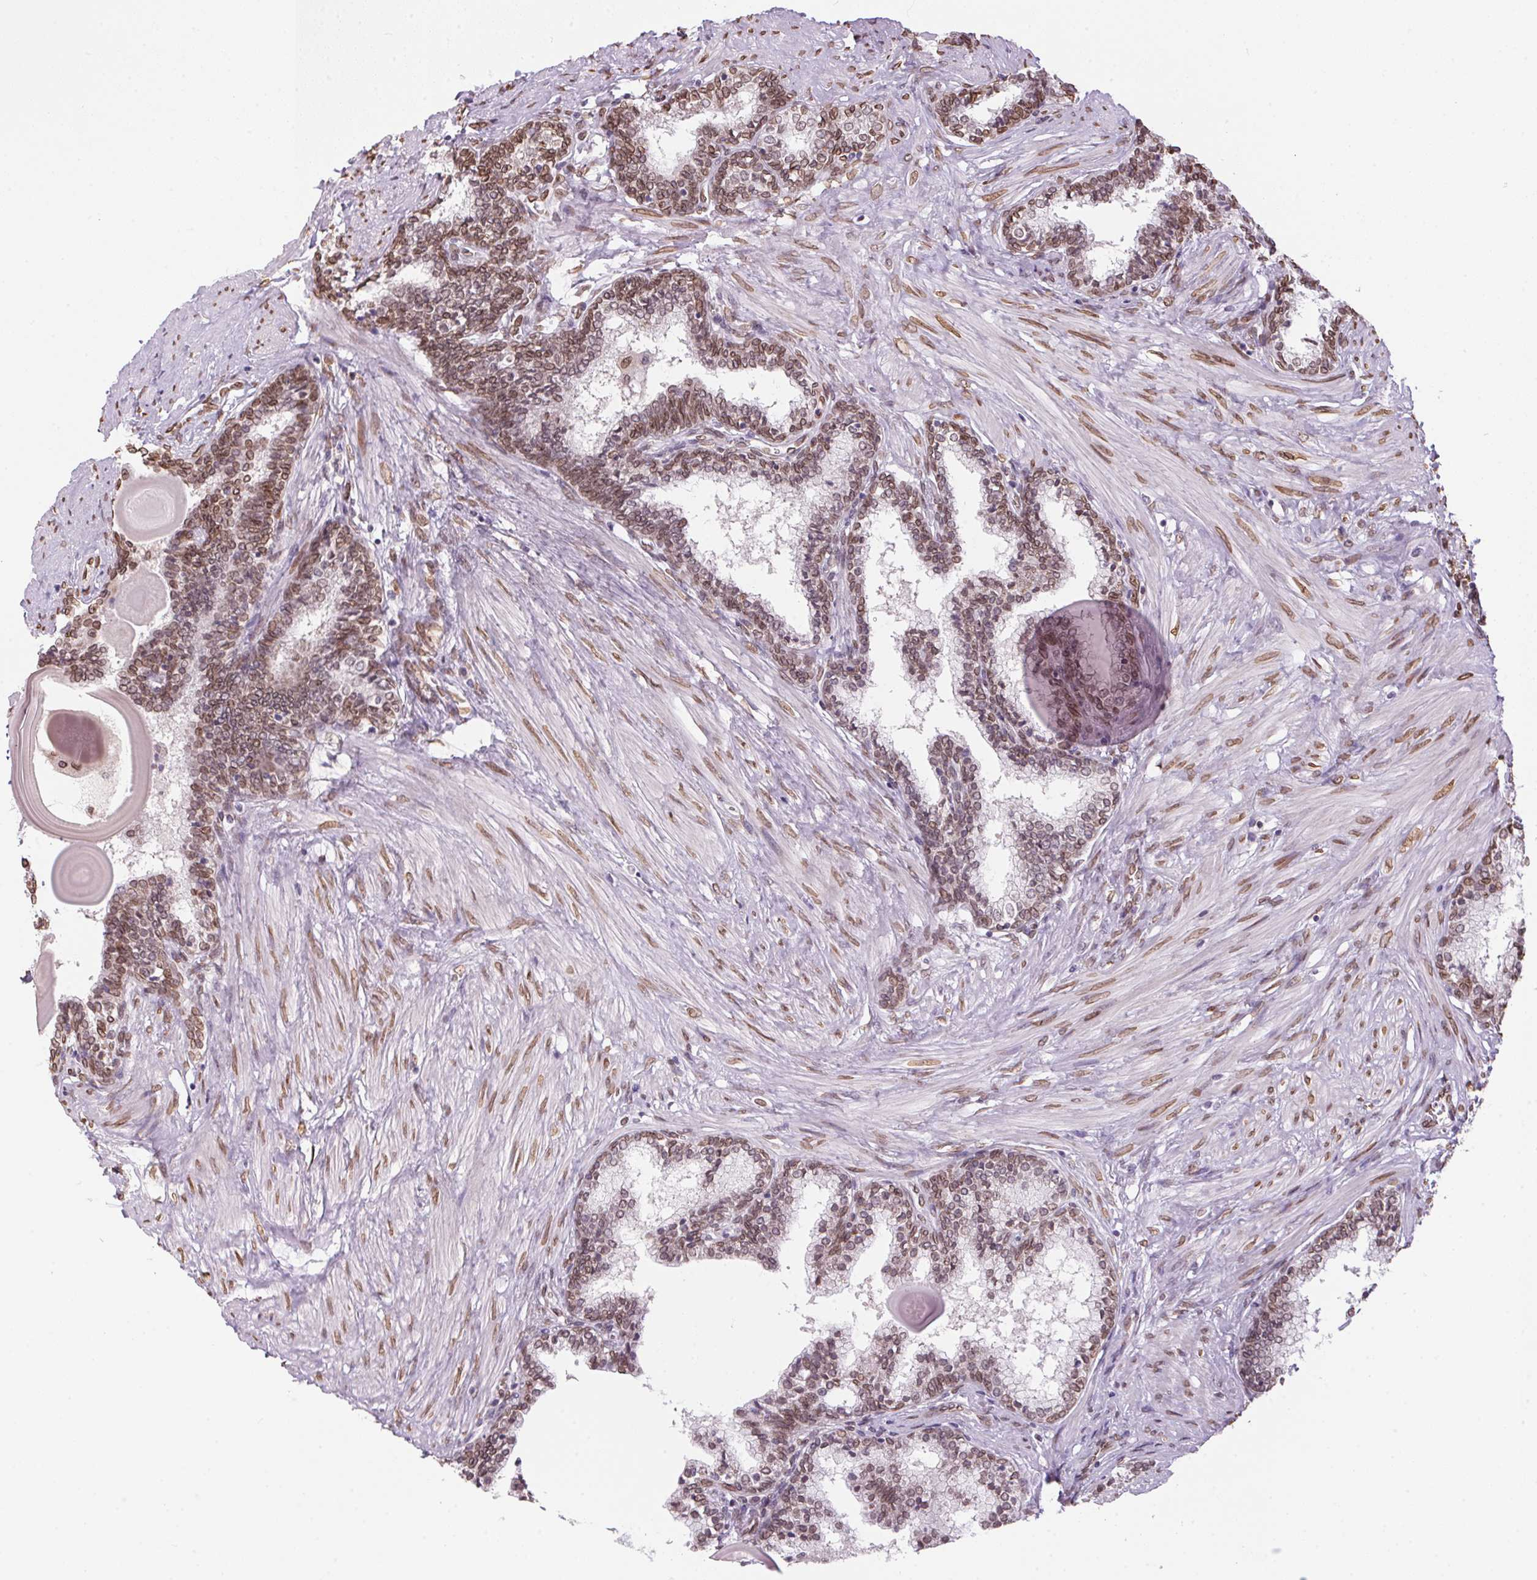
{"staining": {"intensity": "moderate", "quantity": ">75%", "location": "cytoplasmic/membranous,nuclear"}, "tissue": "prostate", "cell_type": "Glandular cells", "image_type": "normal", "snomed": [{"axis": "morphology", "description": "Normal tissue, NOS"}, {"axis": "topography", "description": "Prostate"}], "caption": "DAB immunohistochemical staining of unremarkable human prostate displays moderate cytoplasmic/membranous,nuclear protein staining in about >75% of glandular cells.", "gene": "TMEM175", "patient": {"sex": "male", "age": 55}}